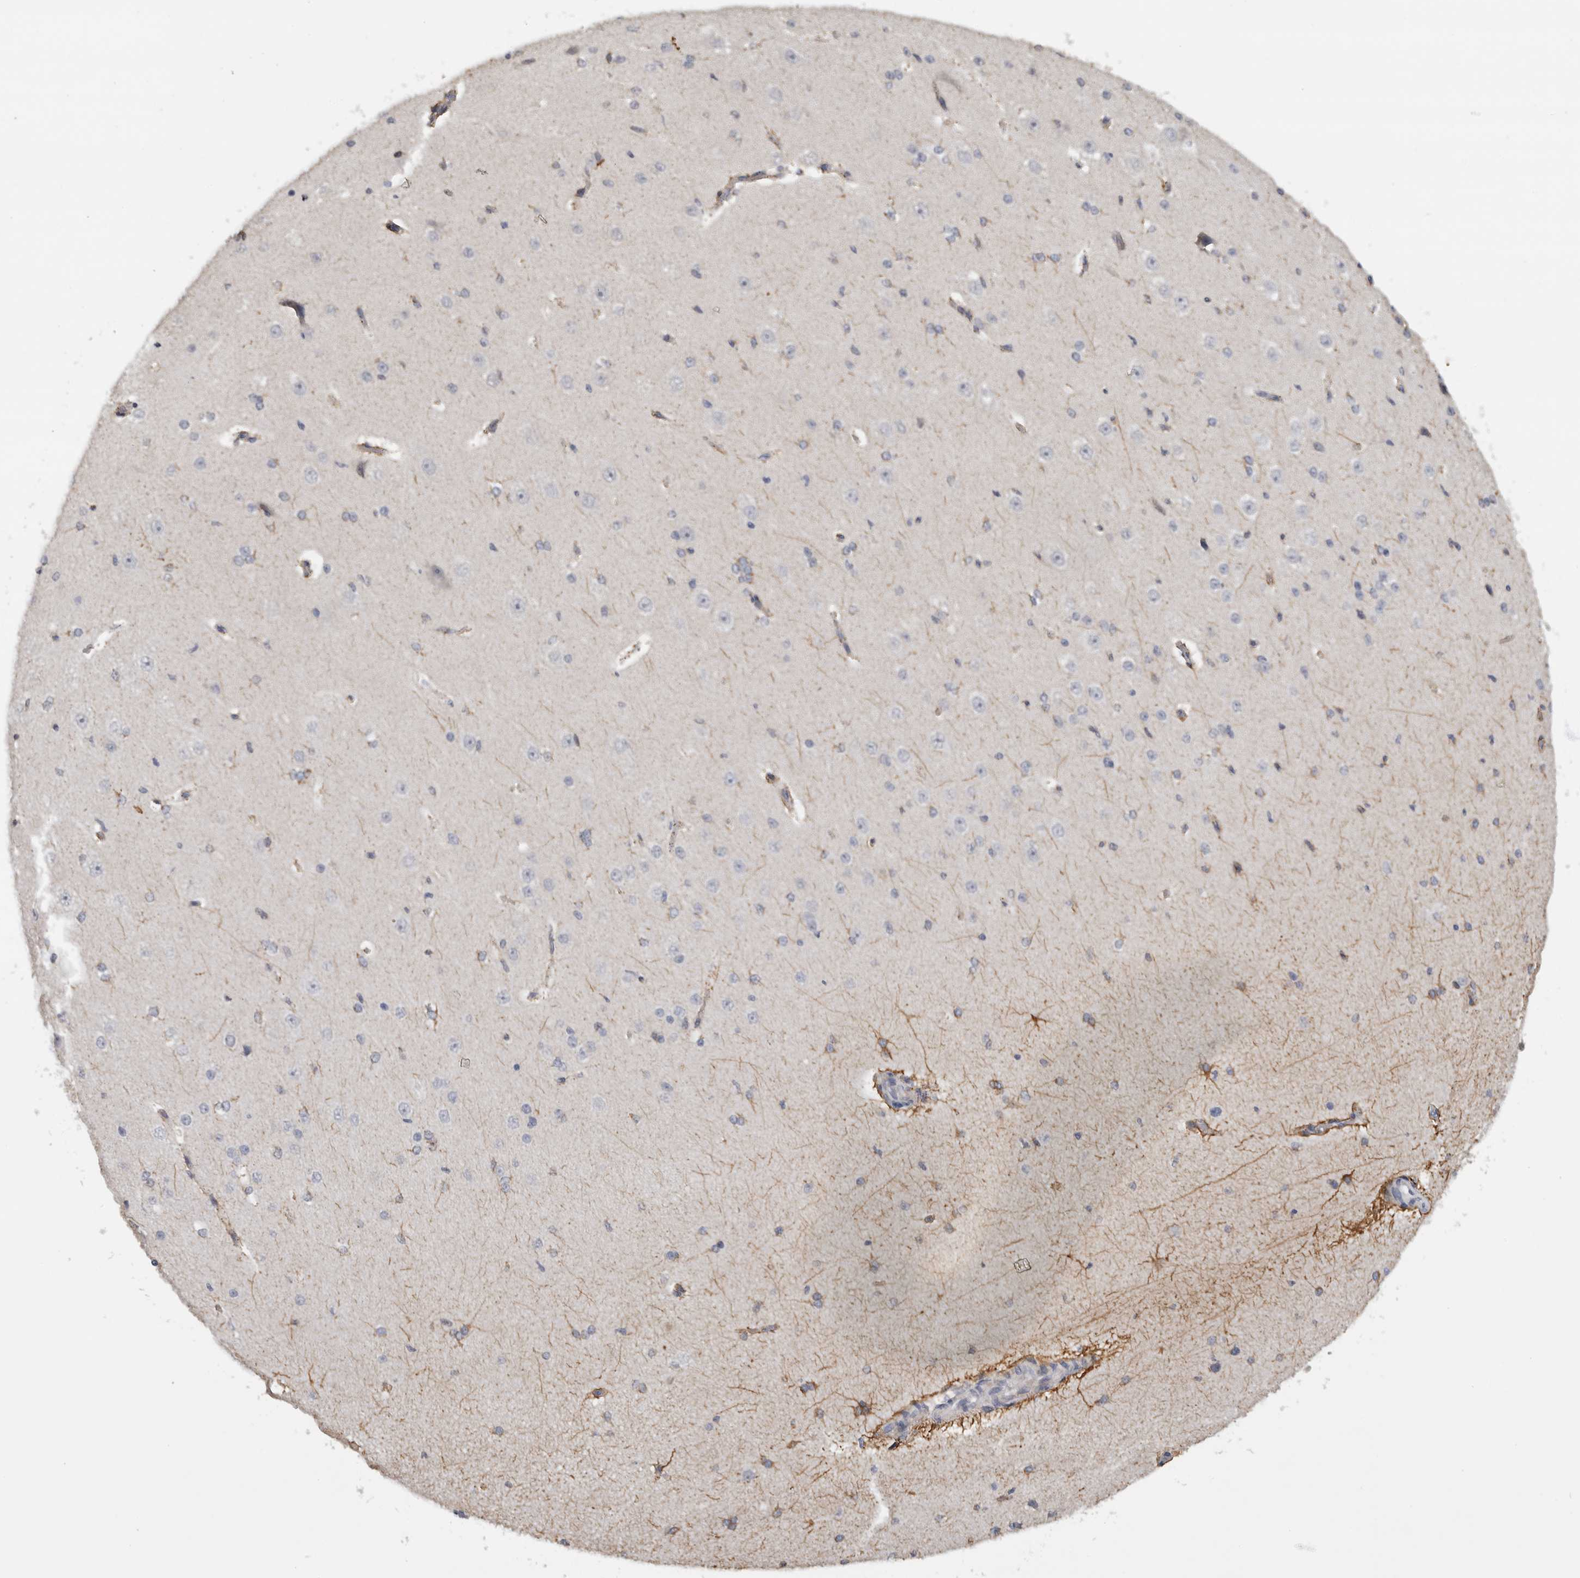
{"staining": {"intensity": "moderate", "quantity": "<25%", "location": "cytoplasmic/membranous"}, "tissue": "cerebral cortex", "cell_type": "Endothelial cells", "image_type": "normal", "snomed": [{"axis": "morphology", "description": "Normal tissue, NOS"}, {"axis": "morphology", "description": "Developmental malformation"}, {"axis": "topography", "description": "Cerebral cortex"}], "caption": "Benign cerebral cortex shows moderate cytoplasmic/membranous positivity in approximately <25% of endothelial cells, visualized by immunohistochemistry.", "gene": "DYRK2", "patient": {"sex": "female", "age": 30}}